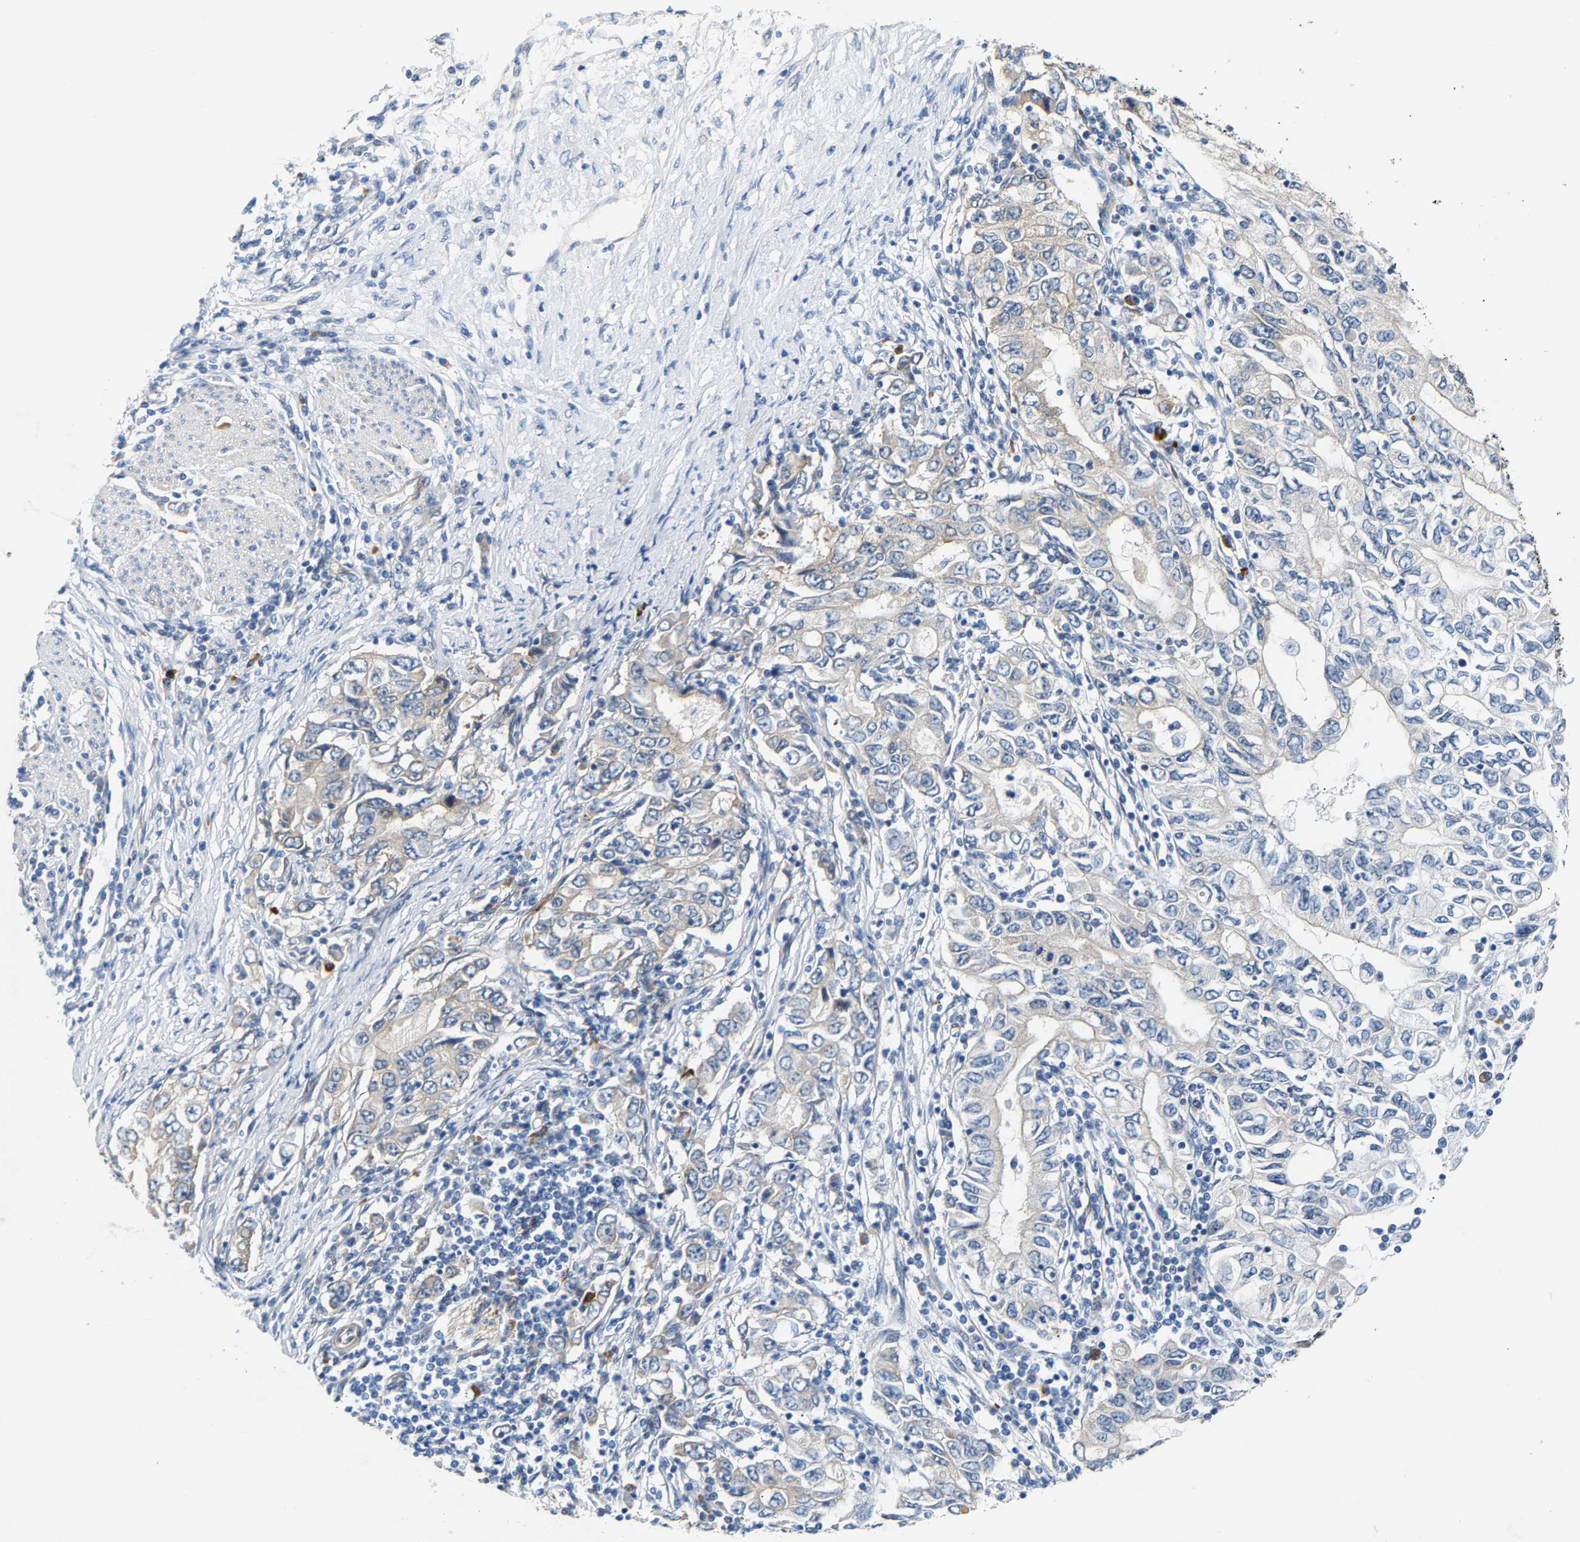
{"staining": {"intensity": "weak", "quantity": "<25%", "location": "cytoplasmic/membranous"}, "tissue": "stomach cancer", "cell_type": "Tumor cells", "image_type": "cancer", "snomed": [{"axis": "morphology", "description": "Adenocarcinoma, NOS"}, {"axis": "topography", "description": "Stomach, lower"}], "caption": "IHC micrograph of neoplastic tissue: human adenocarcinoma (stomach) stained with DAB reveals no significant protein expression in tumor cells.", "gene": "PAWR", "patient": {"sex": "female", "age": 72}}